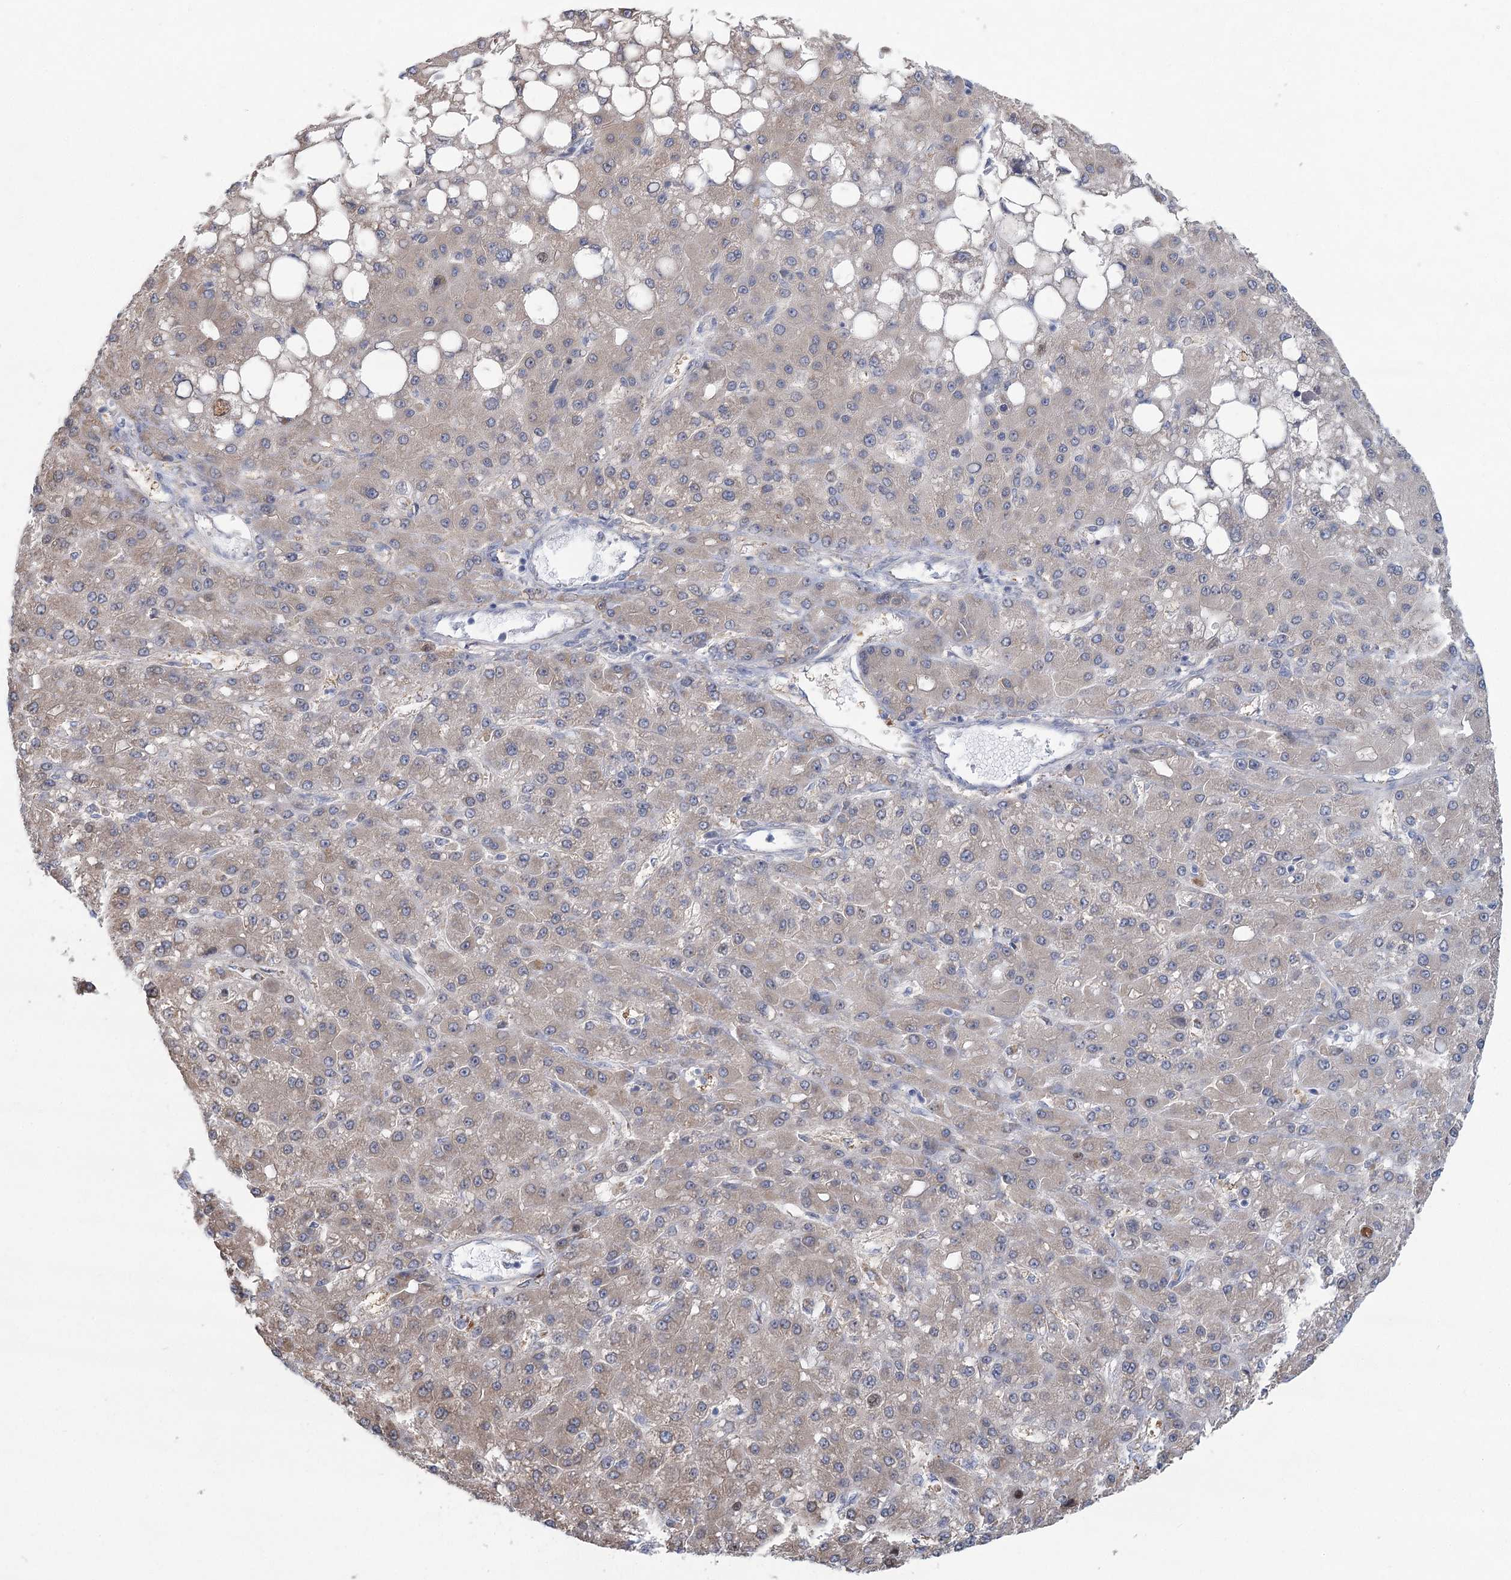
{"staining": {"intensity": "weak", "quantity": "<25%", "location": "cytoplasmic/membranous"}, "tissue": "liver cancer", "cell_type": "Tumor cells", "image_type": "cancer", "snomed": [{"axis": "morphology", "description": "Carcinoma, Hepatocellular, NOS"}, {"axis": "topography", "description": "Liver"}], "caption": "DAB immunohistochemical staining of liver cancer reveals no significant staining in tumor cells.", "gene": "METTL24", "patient": {"sex": "male", "age": 67}}